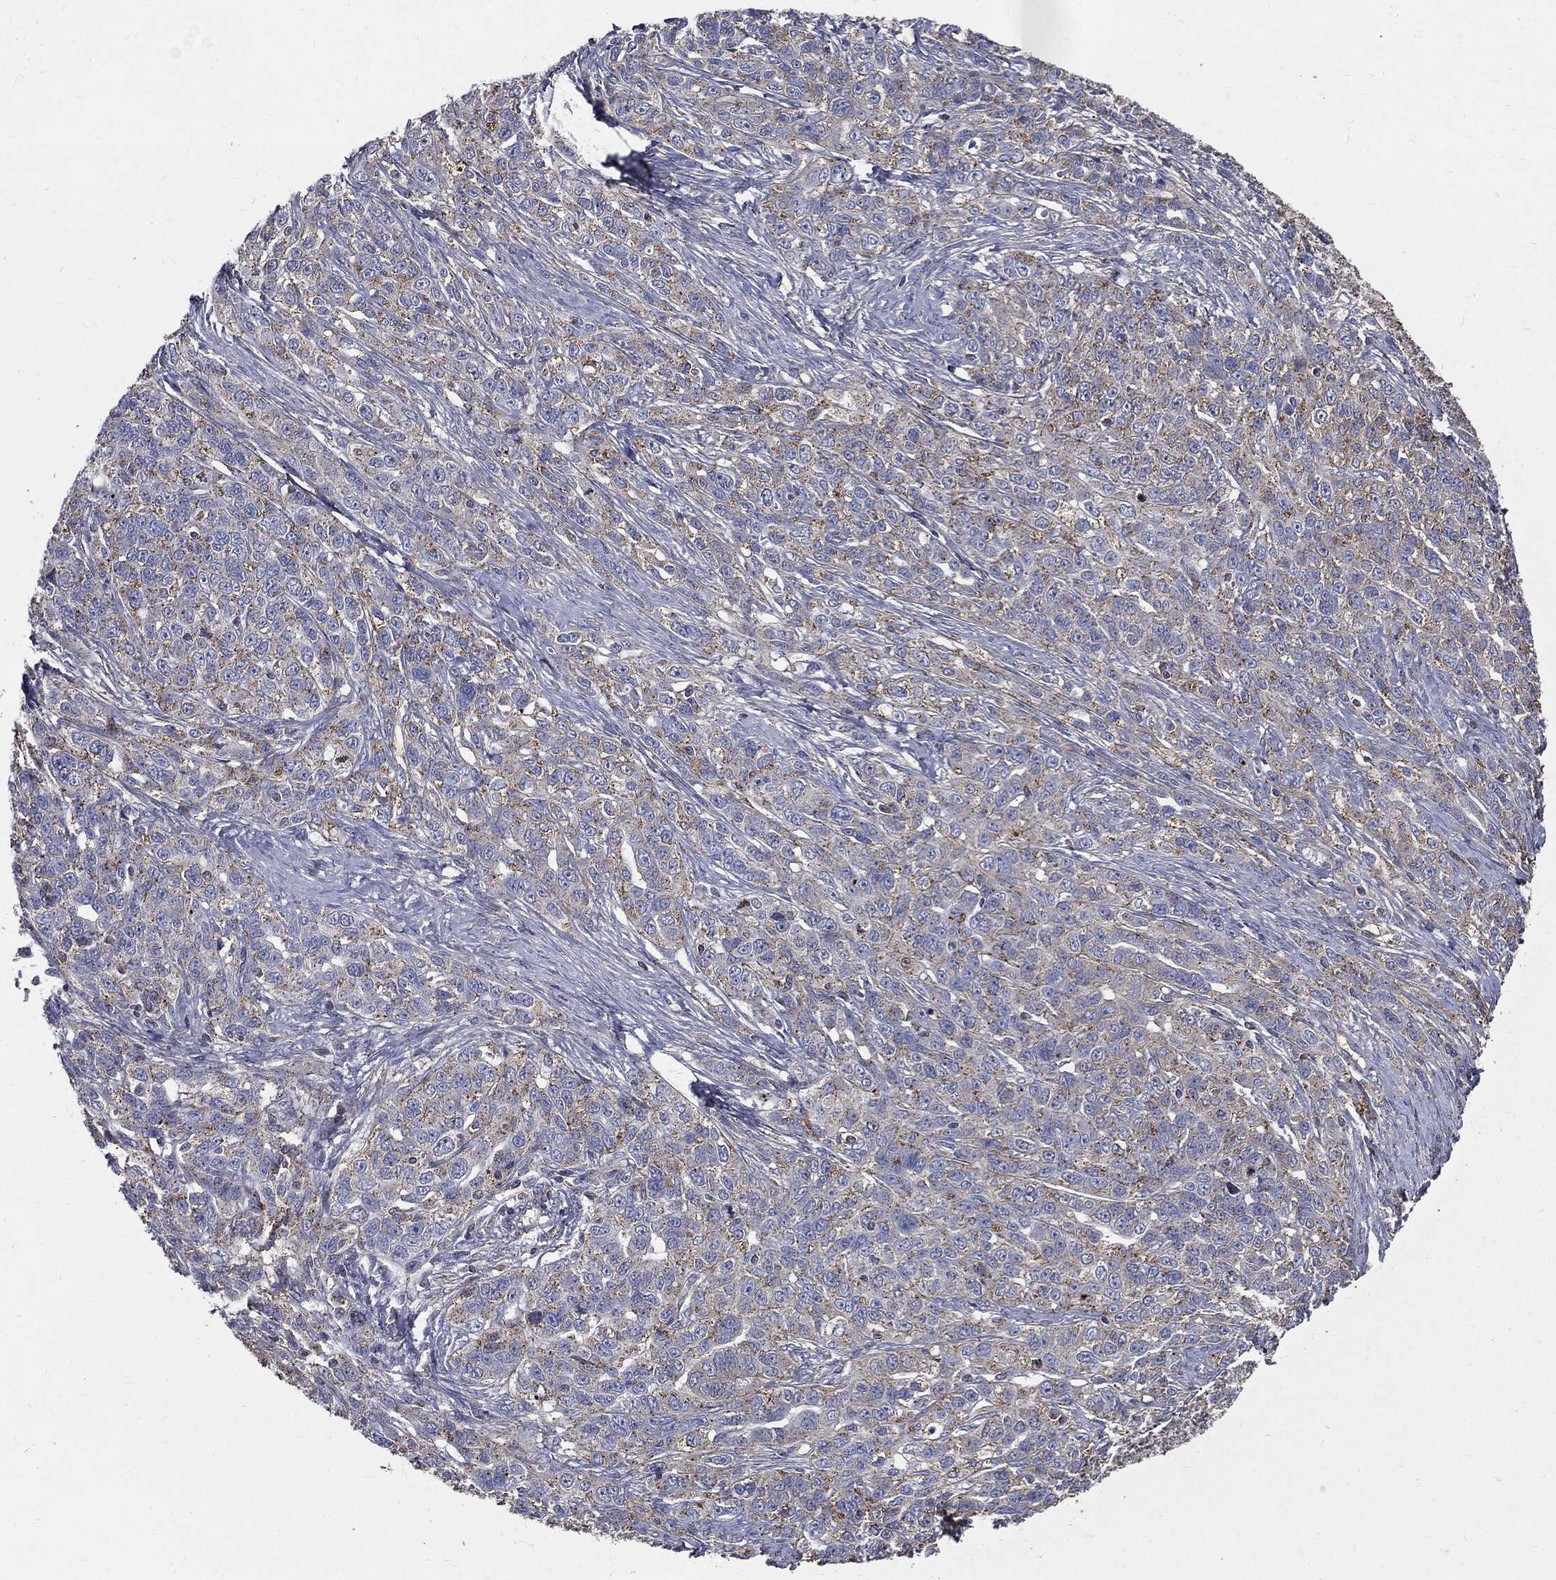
{"staining": {"intensity": "weak", "quantity": "<25%", "location": "cytoplasmic/membranous"}, "tissue": "ovarian cancer", "cell_type": "Tumor cells", "image_type": "cancer", "snomed": [{"axis": "morphology", "description": "Cystadenocarcinoma, serous, NOS"}, {"axis": "topography", "description": "Ovary"}], "caption": "Human ovarian cancer (serous cystadenocarcinoma) stained for a protein using immunohistochemistry (IHC) shows no positivity in tumor cells.", "gene": "PDCD6IP", "patient": {"sex": "female", "age": 71}}